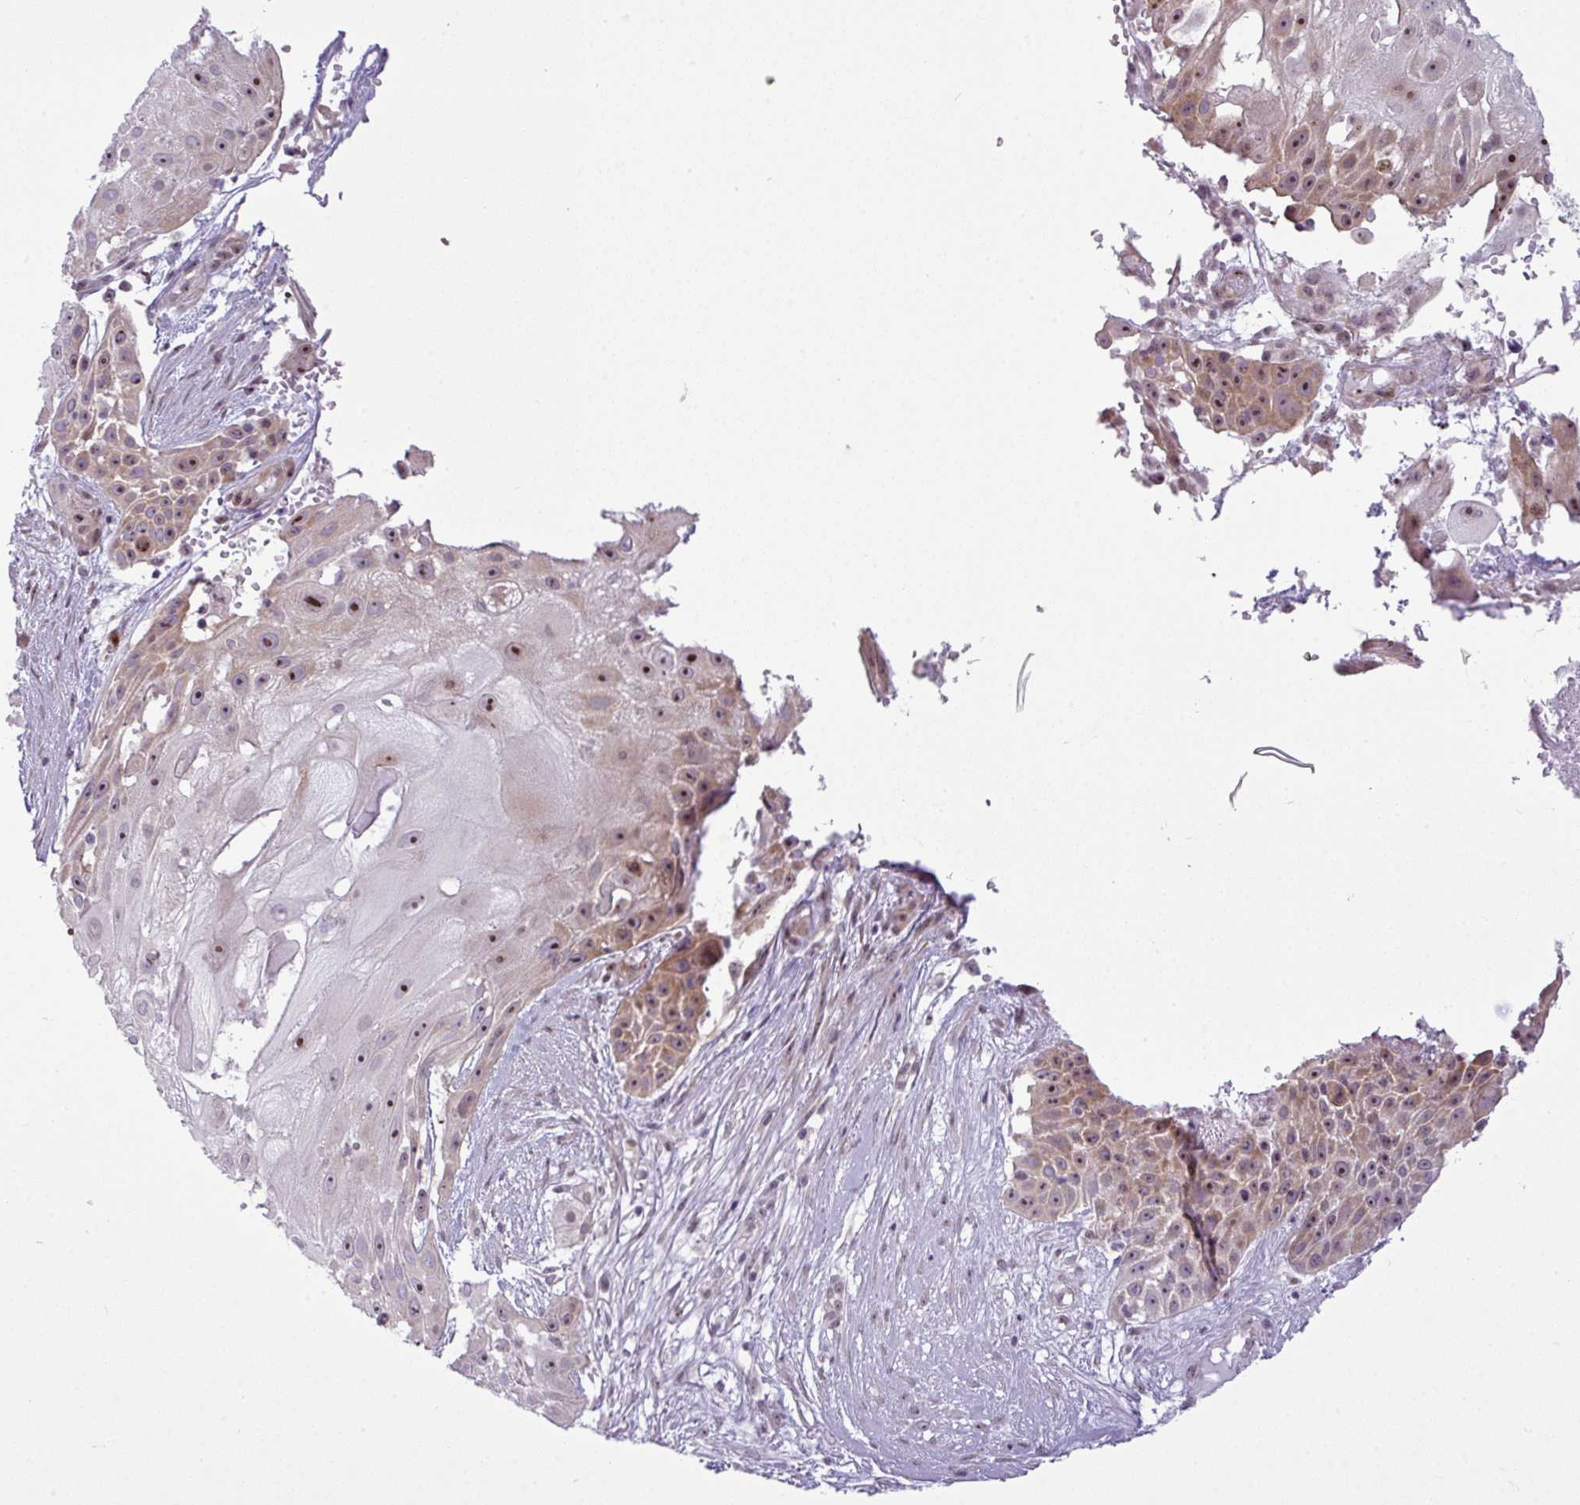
{"staining": {"intensity": "moderate", "quantity": "25%-75%", "location": "nuclear"}, "tissue": "skin cancer", "cell_type": "Tumor cells", "image_type": "cancer", "snomed": [{"axis": "morphology", "description": "Squamous cell carcinoma, NOS"}, {"axis": "topography", "description": "Skin"}], "caption": "High-magnification brightfield microscopy of skin cancer stained with DAB (3,3'-diaminobenzidine) (brown) and counterstained with hematoxylin (blue). tumor cells exhibit moderate nuclear staining is present in about25%-75% of cells.", "gene": "MAK16", "patient": {"sex": "female", "age": 86}}